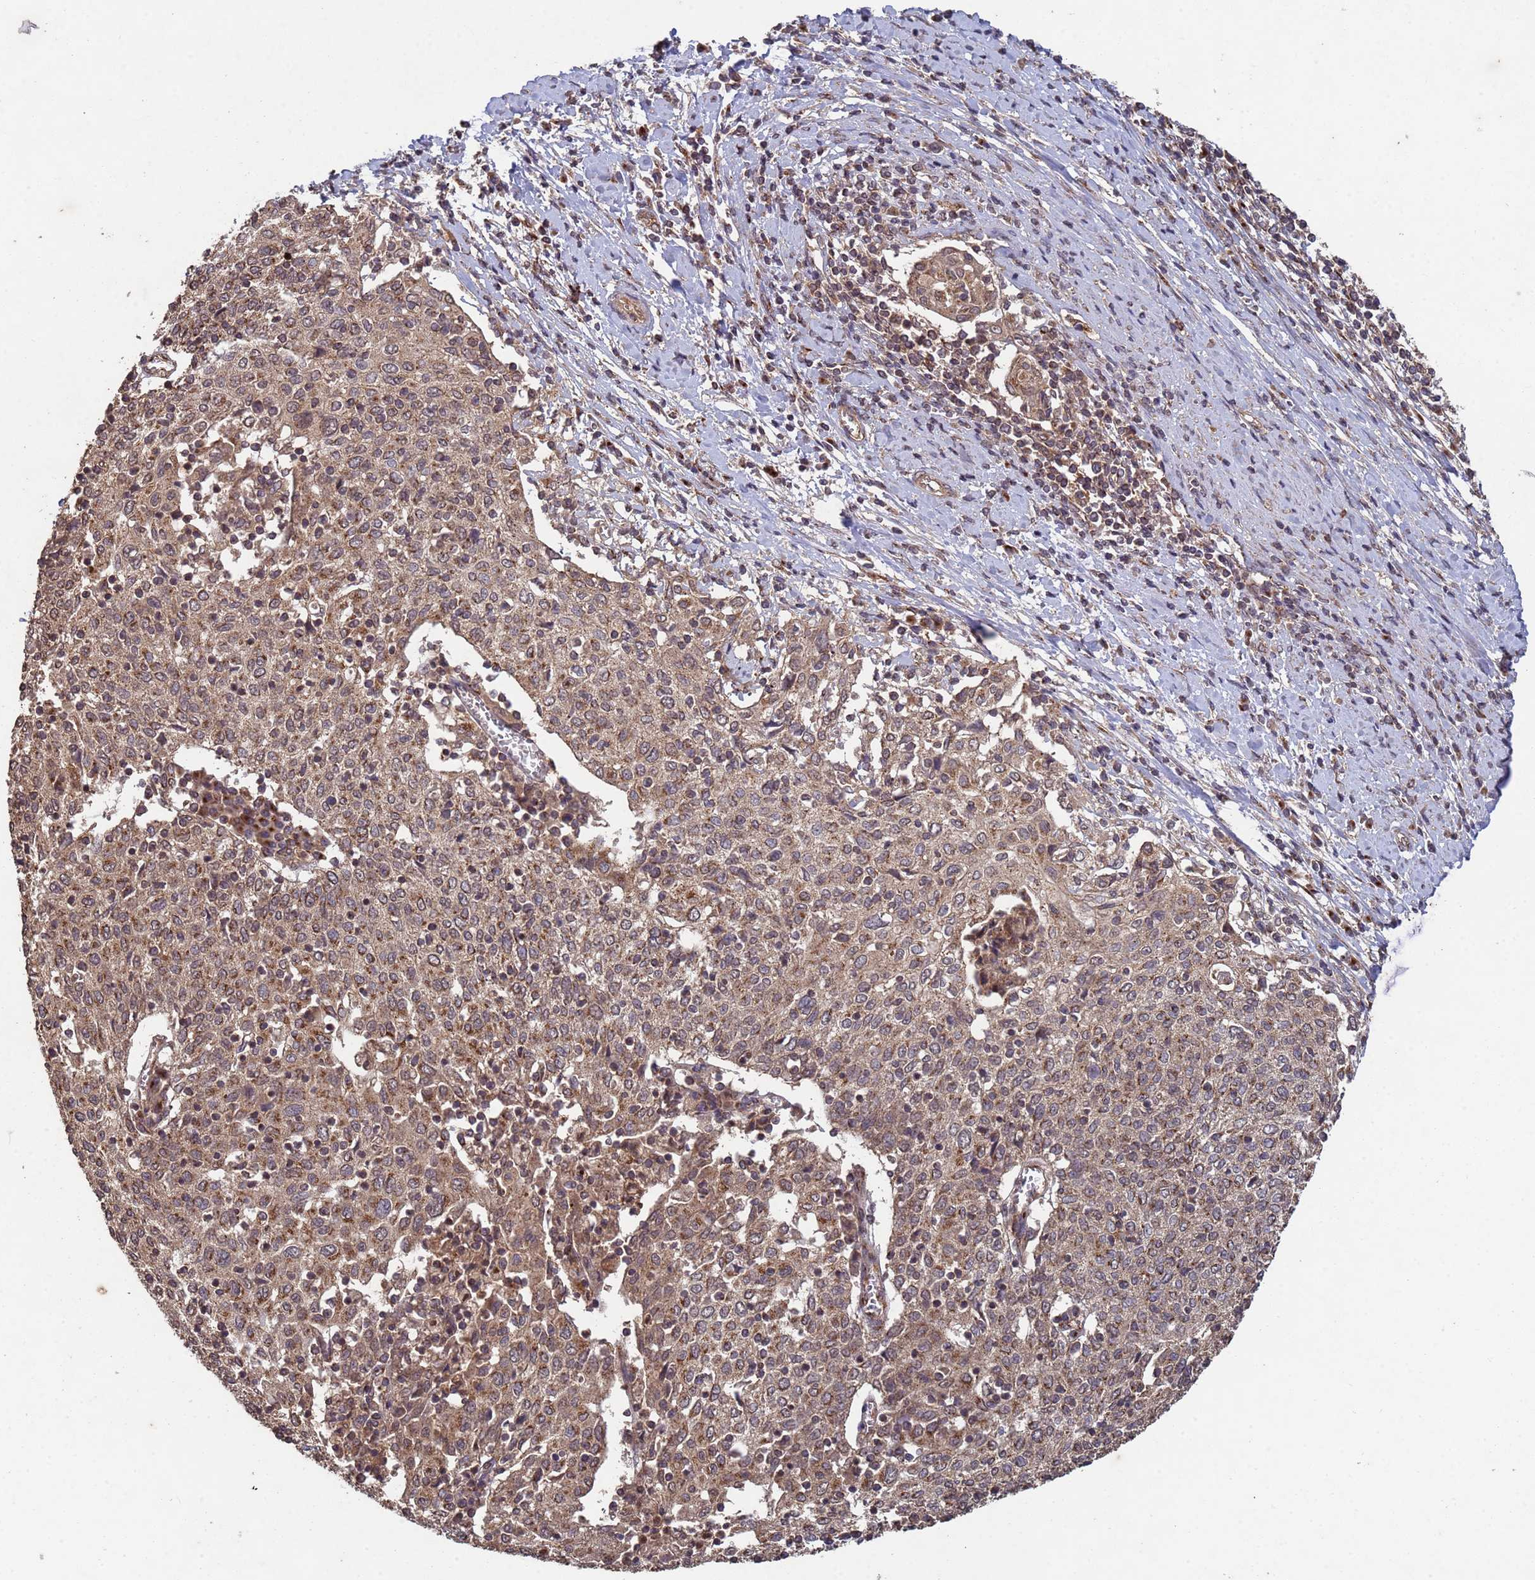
{"staining": {"intensity": "moderate", "quantity": ">75%", "location": "cytoplasmic/membranous"}, "tissue": "cervical cancer", "cell_type": "Tumor cells", "image_type": "cancer", "snomed": [{"axis": "morphology", "description": "Squamous cell carcinoma, NOS"}, {"axis": "topography", "description": "Cervix"}], "caption": "Cervical cancer (squamous cell carcinoma) stained with a brown dye shows moderate cytoplasmic/membranous positive expression in approximately >75% of tumor cells.", "gene": "FASTKD1", "patient": {"sex": "female", "age": 52}}